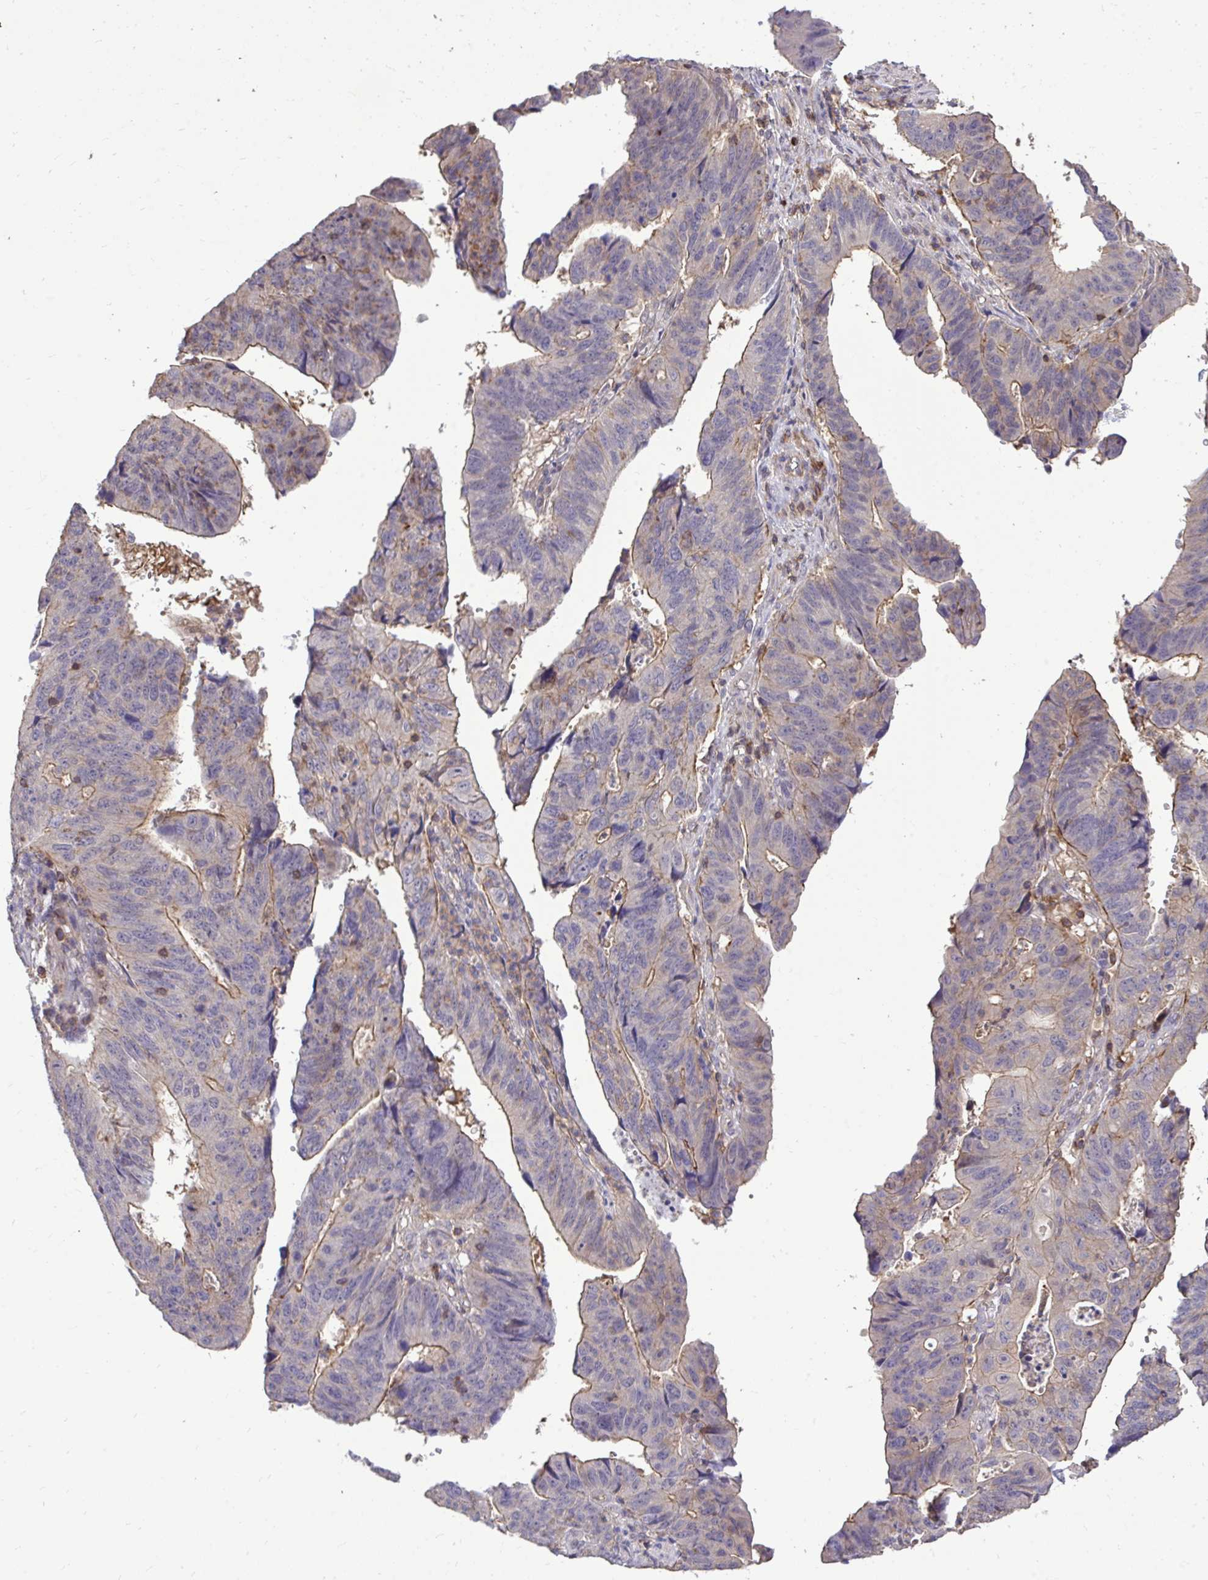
{"staining": {"intensity": "moderate", "quantity": "<25%", "location": "cytoplasmic/membranous"}, "tissue": "stomach cancer", "cell_type": "Tumor cells", "image_type": "cancer", "snomed": [{"axis": "morphology", "description": "Adenocarcinoma, NOS"}, {"axis": "topography", "description": "Stomach"}], "caption": "Moderate cytoplasmic/membranous expression is appreciated in approximately <25% of tumor cells in adenocarcinoma (stomach).", "gene": "IGFL2", "patient": {"sex": "male", "age": 59}}